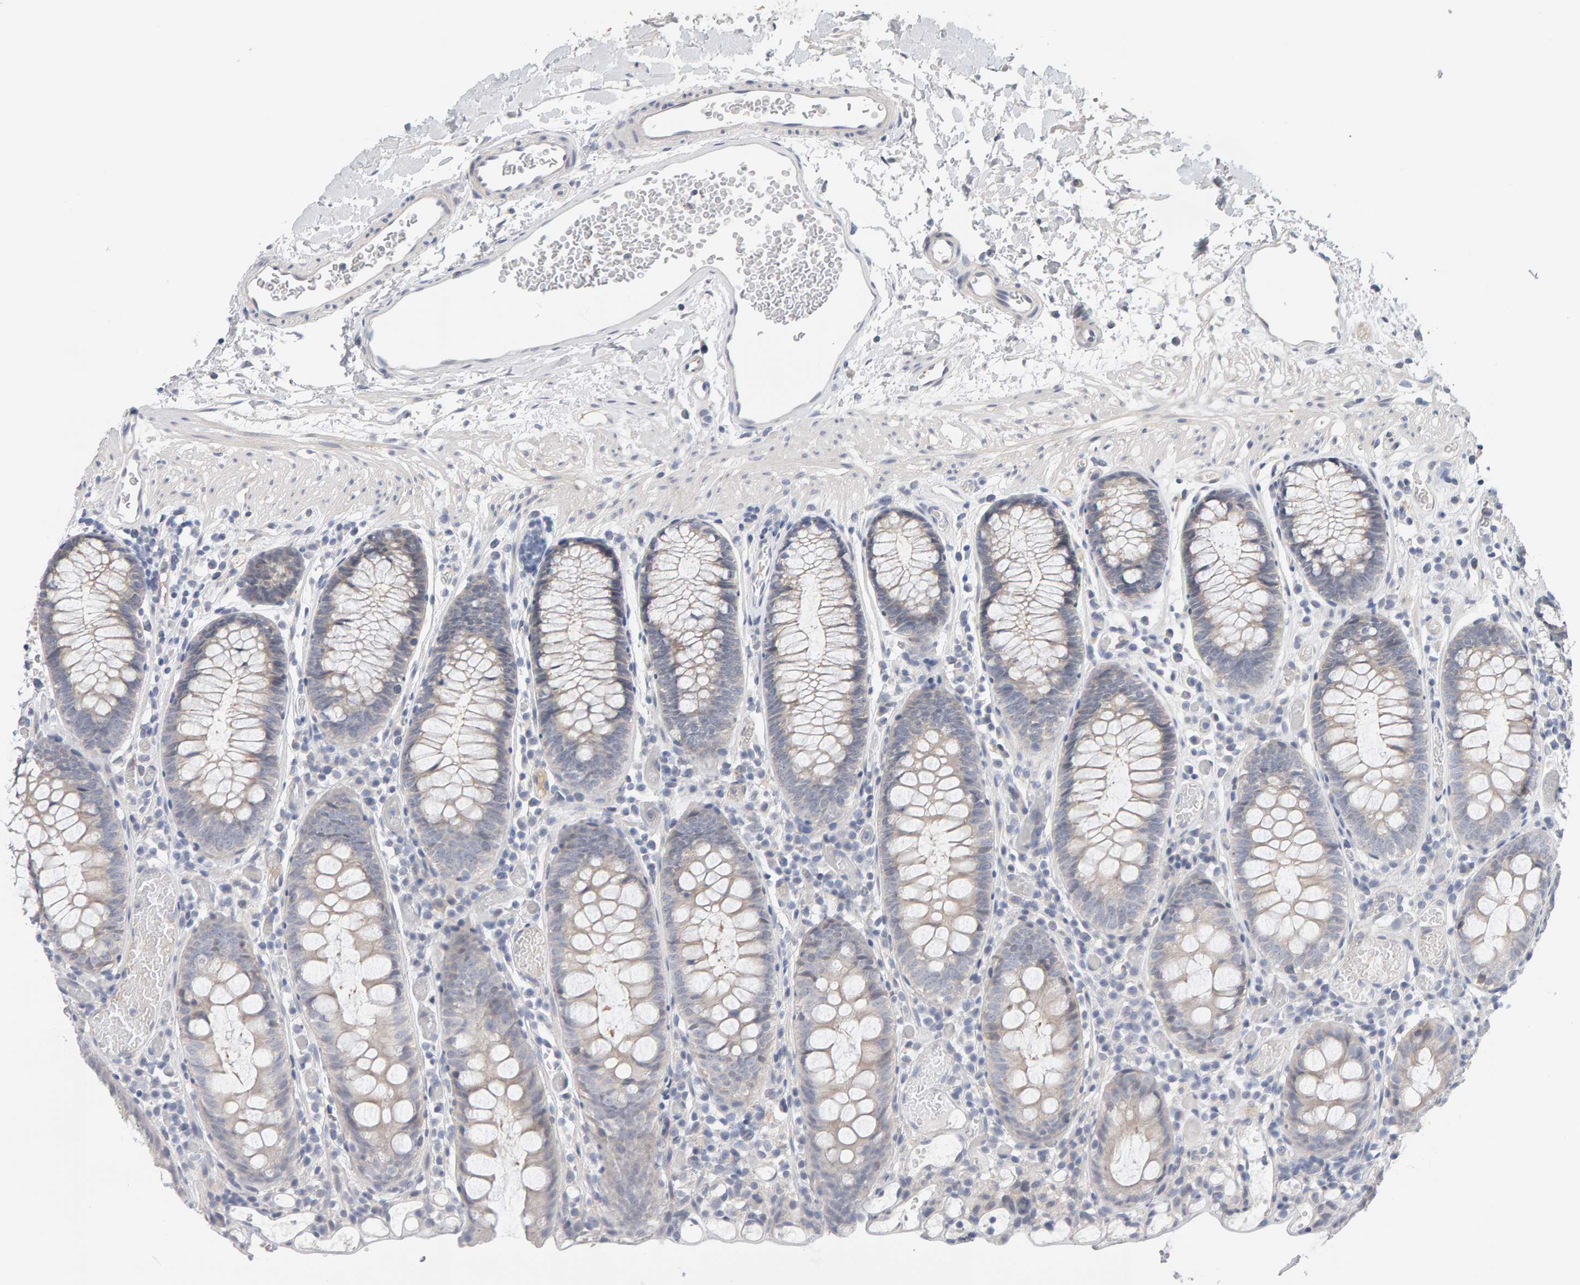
{"staining": {"intensity": "weak", "quantity": ">75%", "location": "cytoplasmic/membranous"}, "tissue": "colon", "cell_type": "Endothelial cells", "image_type": "normal", "snomed": [{"axis": "morphology", "description": "Normal tissue, NOS"}, {"axis": "topography", "description": "Colon"}], "caption": "IHC photomicrograph of normal colon: colon stained using immunohistochemistry demonstrates low levels of weak protein expression localized specifically in the cytoplasmic/membranous of endothelial cells, appearing as a cytoplasmic/membranous brown color.", "gene": "GFUS", "patient": {"sex": "male", "age": 14}}